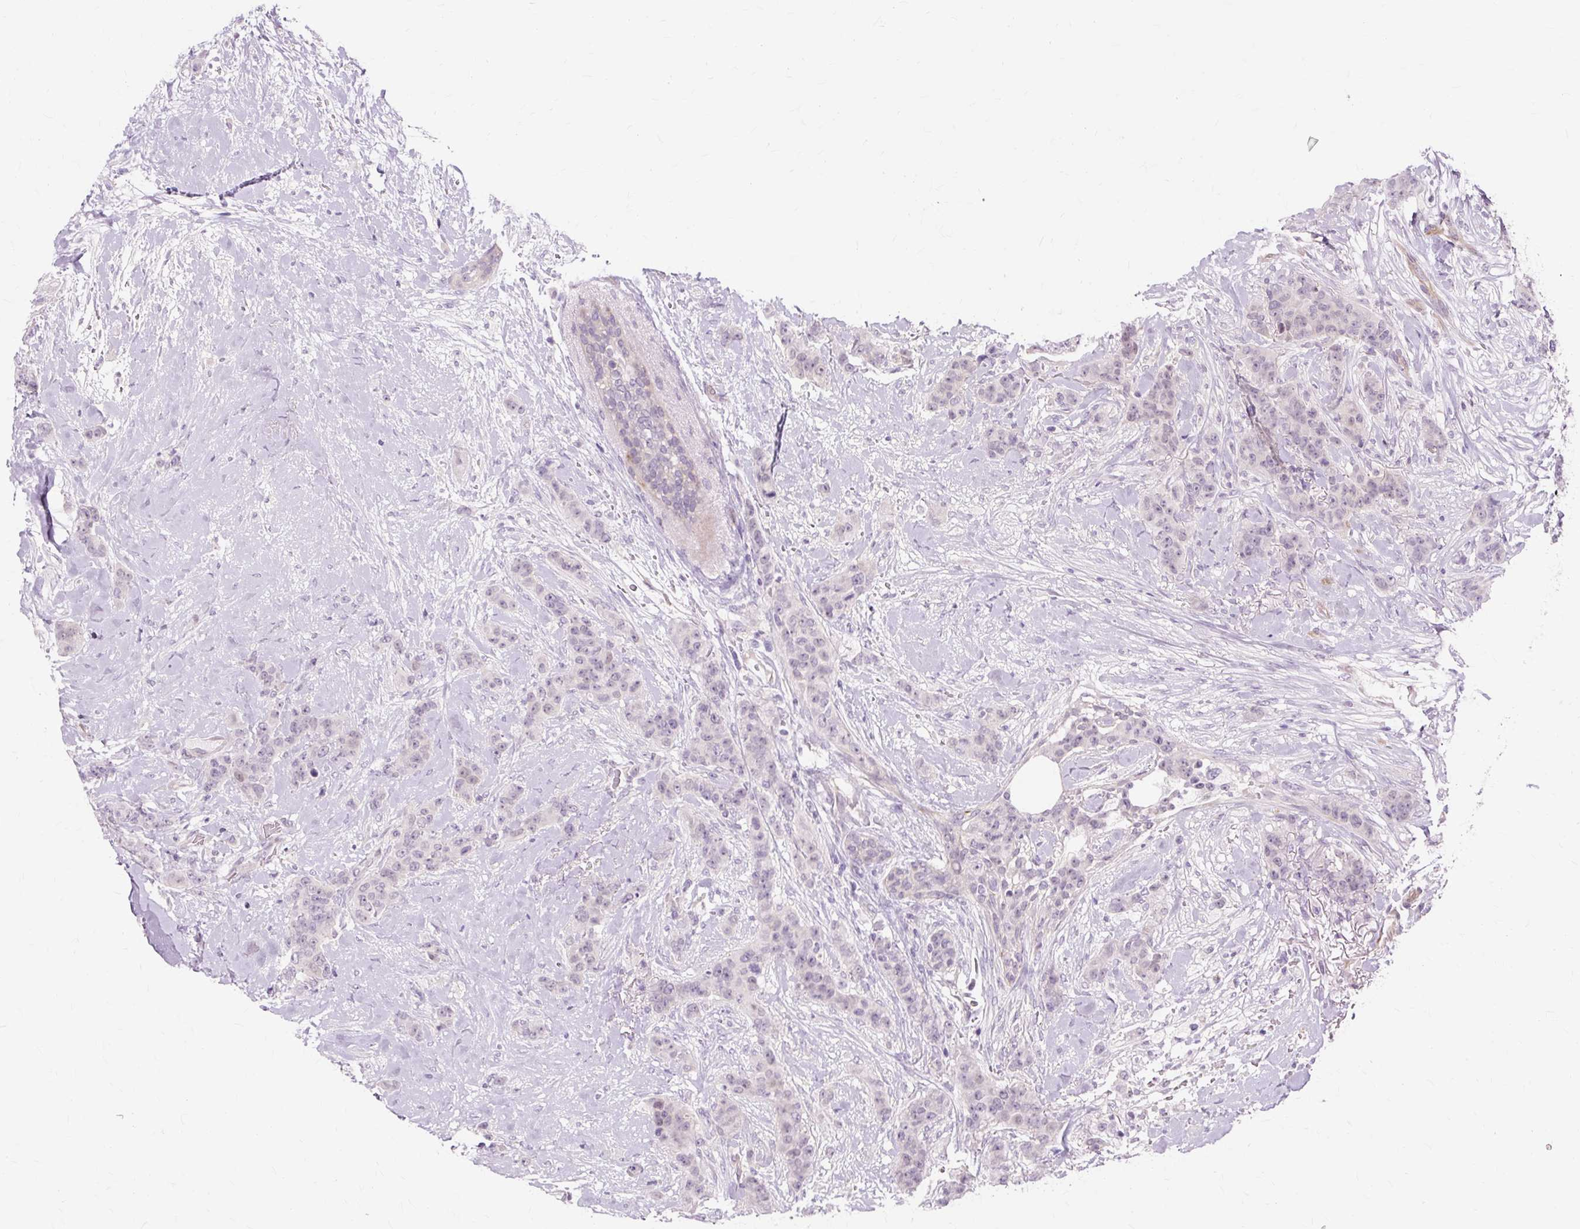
{"staining": {"intensity": "negative", "quantity": "none", "location": "none"}, "tissue": "breast cancer", "cell_type": "Tumor cells", "image_type": "cancer", "snomed": [{"axis": "morphology", "description": "Duct carcinoma"}, {"axis": "topography", "description": "Breast"}], "caption": "Protein analysis of intraductal carcinoma (breast) demonstrates no significant expression in tumor cells.", "gene": "ZNF35", "patient": {"sex": "female", "age": 40}}